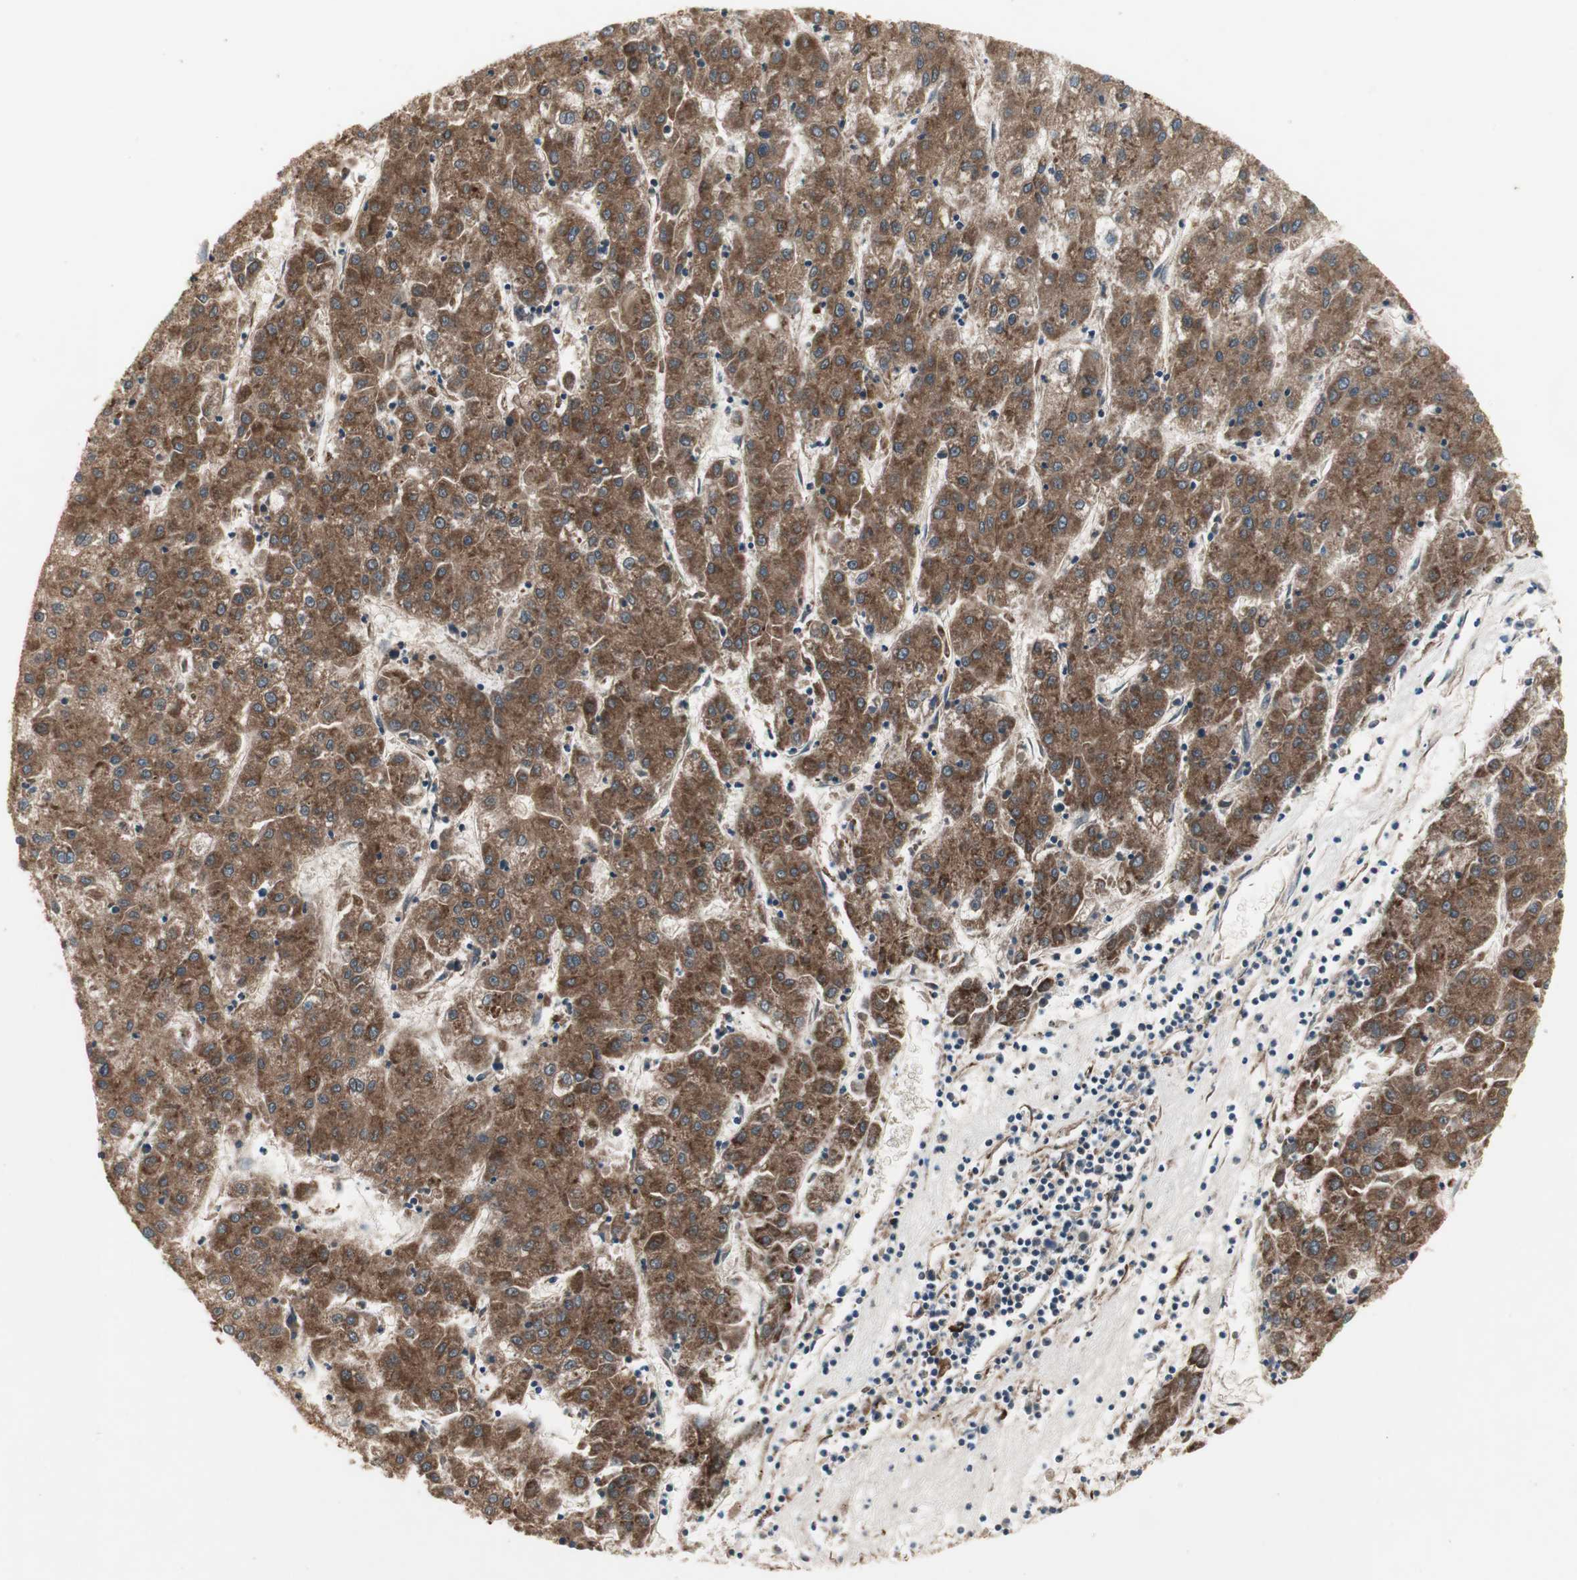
{"staining": {"intensity": "strong", "quantity": ">75%", "location": "cytoplasmic/membranous"}, "tissue": "liver cancer", "cell_type": "Tumor cells", "image_type": "cancer", "snomed": [{"axis": "morphology", "description": "Carcinoma, Hepatocellular, NOS"}, {"axis": "topography", "description": "Liver"}], "caption": "Immunohistochemical staining of liver cancer (hepatocellular carcinoma) displays high levels of strong cytoplasmic/membranous protein staining in approximately >75% of tumor cells.", "gene": "H6PD", "patient": {"sex": "male", "age": 72}}